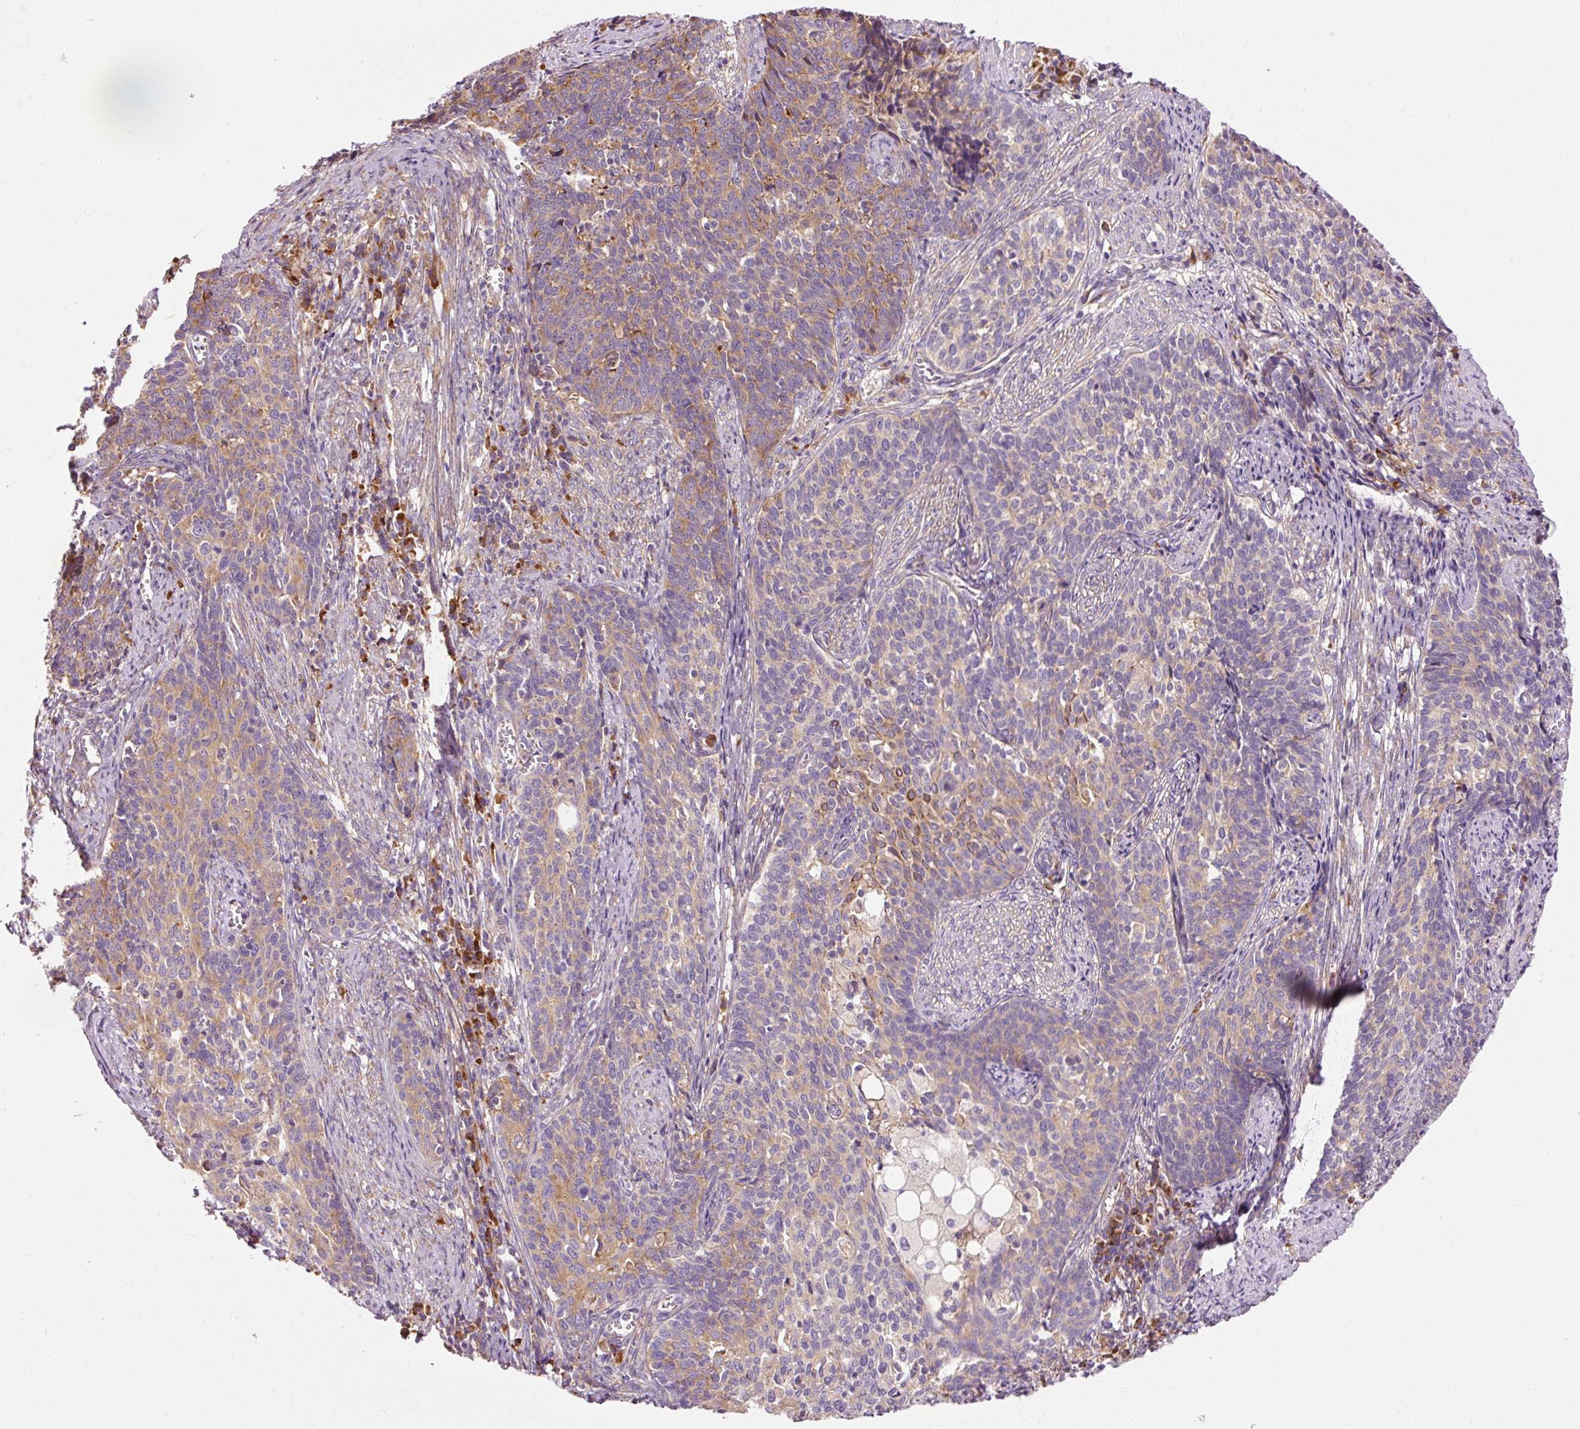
{"staining": {"intensity": "moderate", "quantity": "25%-75%", "location": "cytoplasmic/membranous"}, "tissue": "cervical cancer", "cell_type": "Tumor cells", "image_type": "cancer", "snomed": [{"axis": "morphology", "description": "Squamous cell carcinoma, NOS"}, {"axis": "topography", "description": "Cervix"}], "caption": "The micrograph demonstrates staining of cervical cancer, revealing moderate cytoplasmic/membranous protein positivity (brown color) within tumor cells. (DAB IHC with brightfield microscopy, high magnification).", "gene": "RPL10A", "patient": {"sex": "female", "age": 39}}